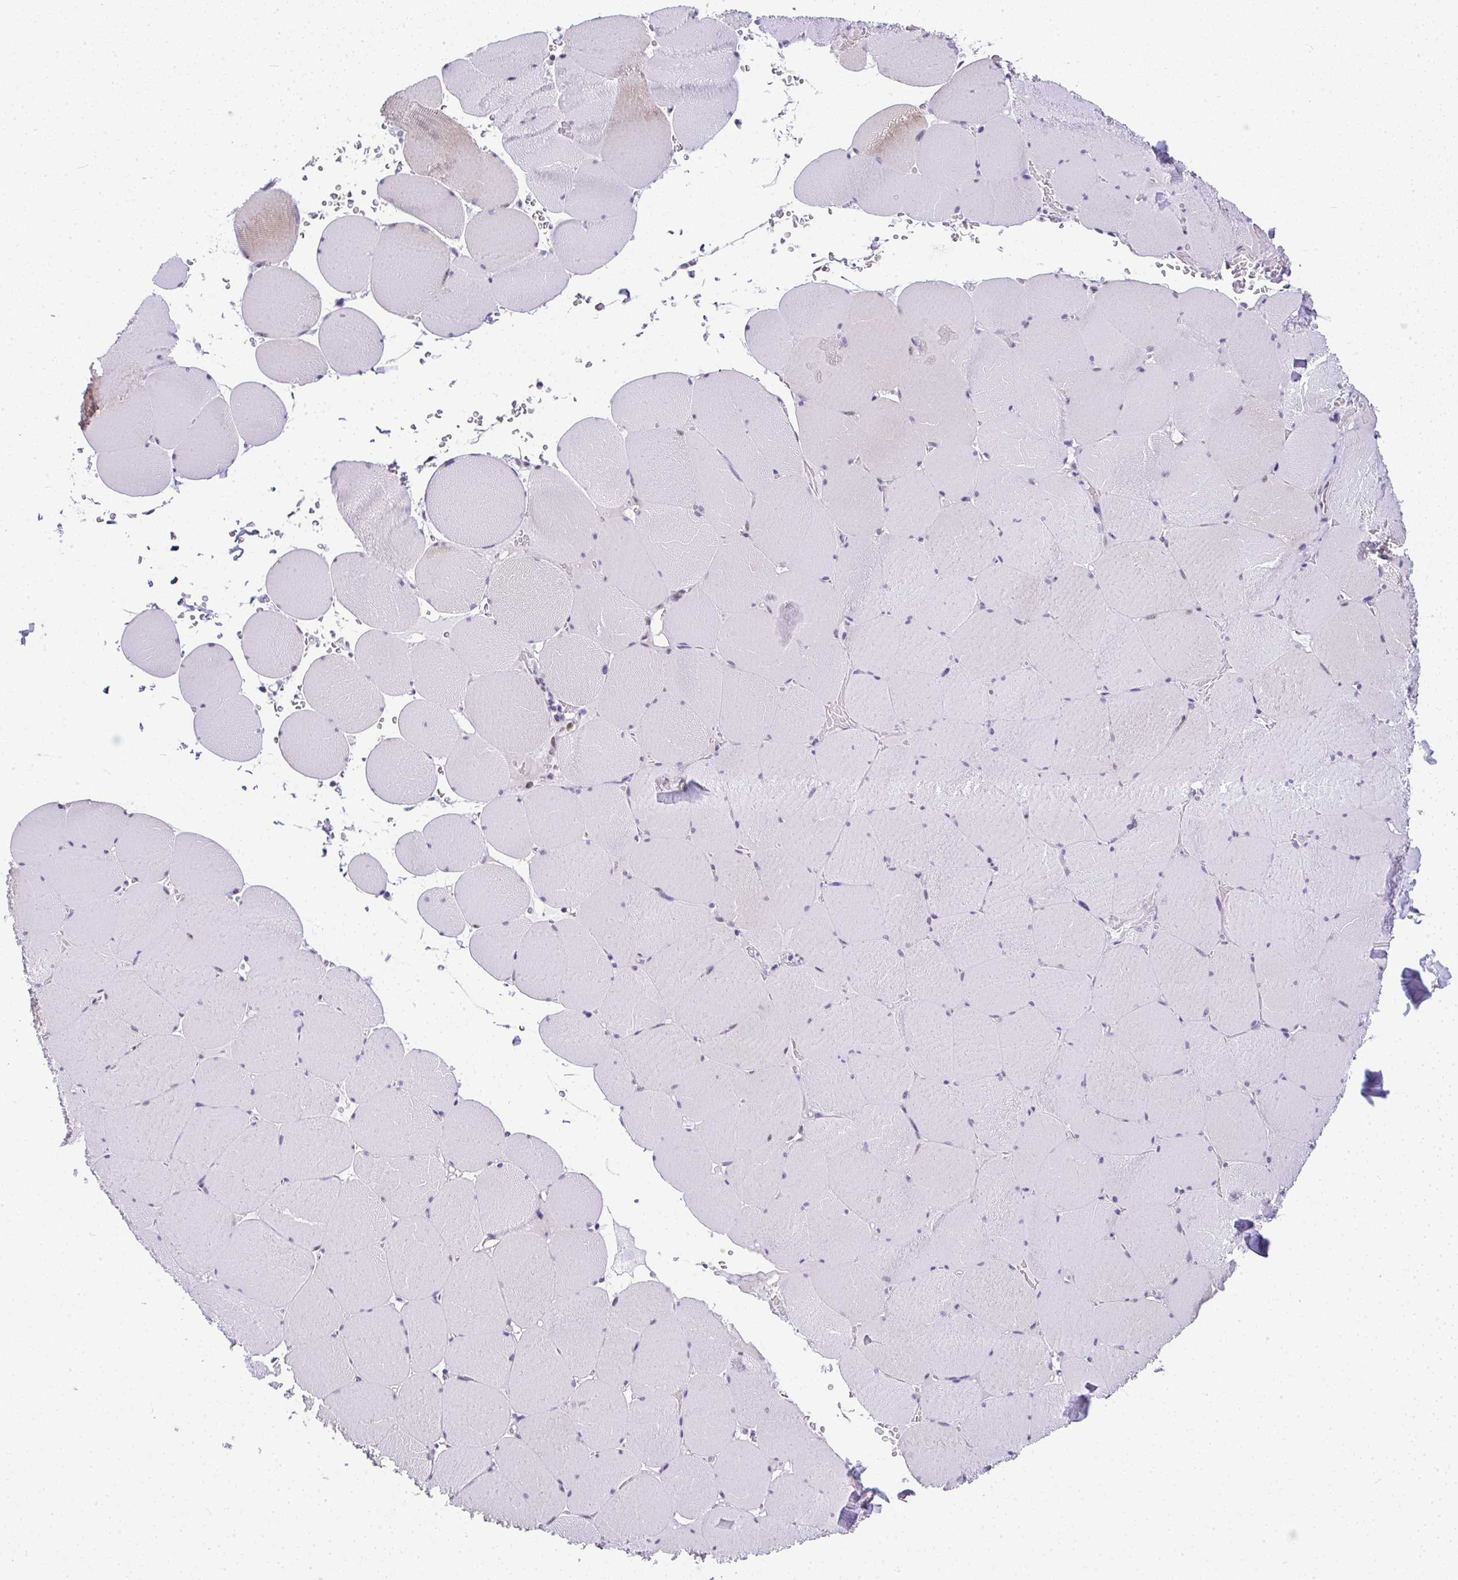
{"staining": {"intensity": "negative", "quantity": "none", "location": "none"}, "tissue": "skeletal muscle", "cell_type": "Myocytes", "image_type": "normal", "snomed": [{"axis": "morphology", "description": "Normal tissue, NOS"}, {"axis": "topography", "description": "Skeletal muscle"}, {"axis": "topography", "description": "Head-Neck"}], "caption": "Immunohistochemical staining of normal human skeletal muscle demonstrates no significant expression in myocytes.", "gene": "NR1D2", "patient": {"sex": "male", "age": 66}}